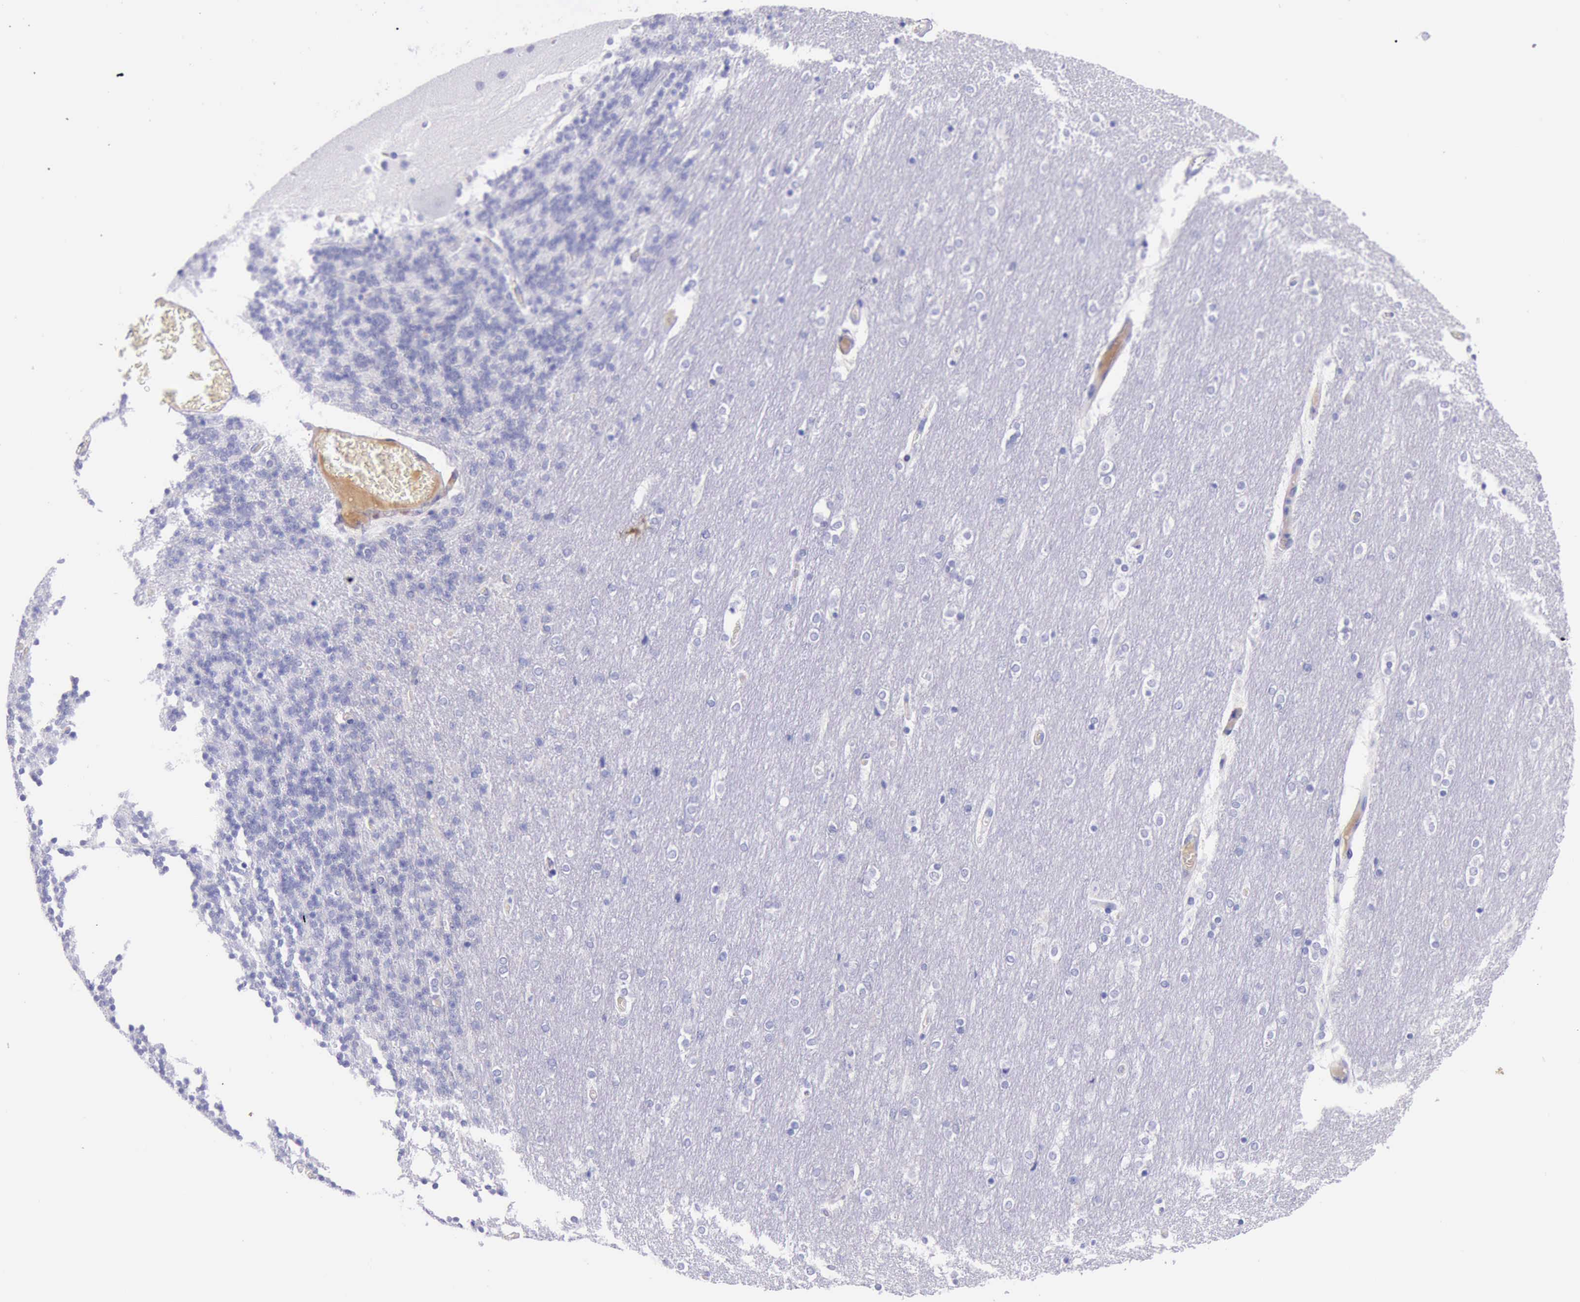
{"staining": {"intensity": "negative", "quantity": "none", "location": "none"}, "tissue": "cerebellum", "cell_type": "Cells in granular layer", "image_type": "normal", "snomed": [{"axis": "morphology", "description": "Normal tissue, NOS"}, {"axis": "topography", "description": "Cerebellum"}], "caption": "A high-resolution image shows immunohistochemistry staining of benign cerebellum, which shows no significant expression in cells in granular layer. (Brightfield microscopy of DAB immunohistochemistry (IHC) at high magnification).", "gene": "KRT8", "patient": {"sex": "female", "age": 54}}